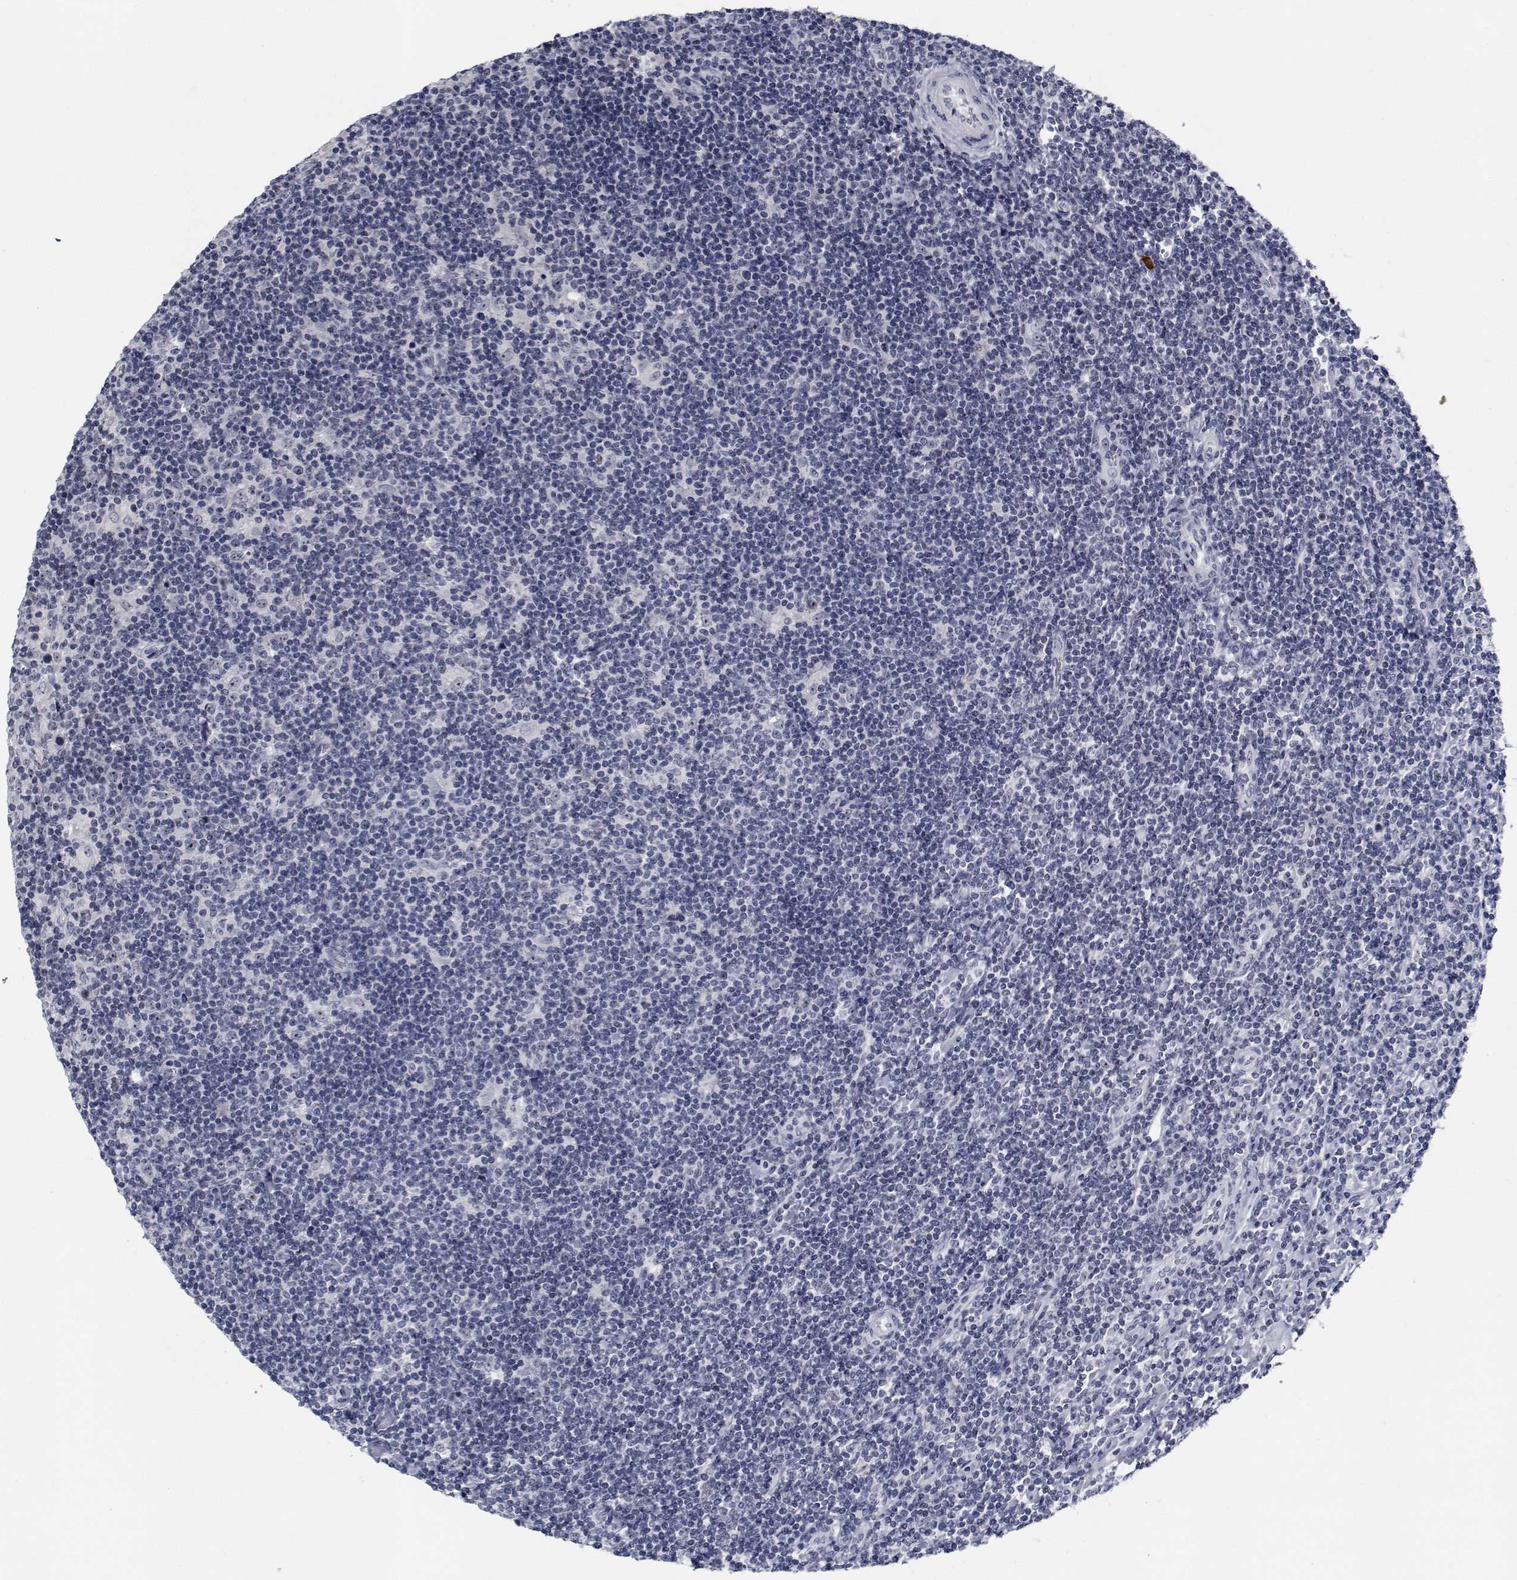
{"staining": {"intensity": "negative", "quantity": "none", "location": "none"}, "tissue": "lymphoma", "cell_type": "Tumor cells", "image_type": "cancer", "snomed": [{"axis": "morphology", "description": "Hodgkin's disease, NOS"}, {"axis": "topography", "description": "Lymph node"}], "caption": "This is an immunohistochemistry histopathology image of lymphoma. There is no expression in tumor cells.", "gene": "NVL", "patient": {"sex": "male", "age": 40}}